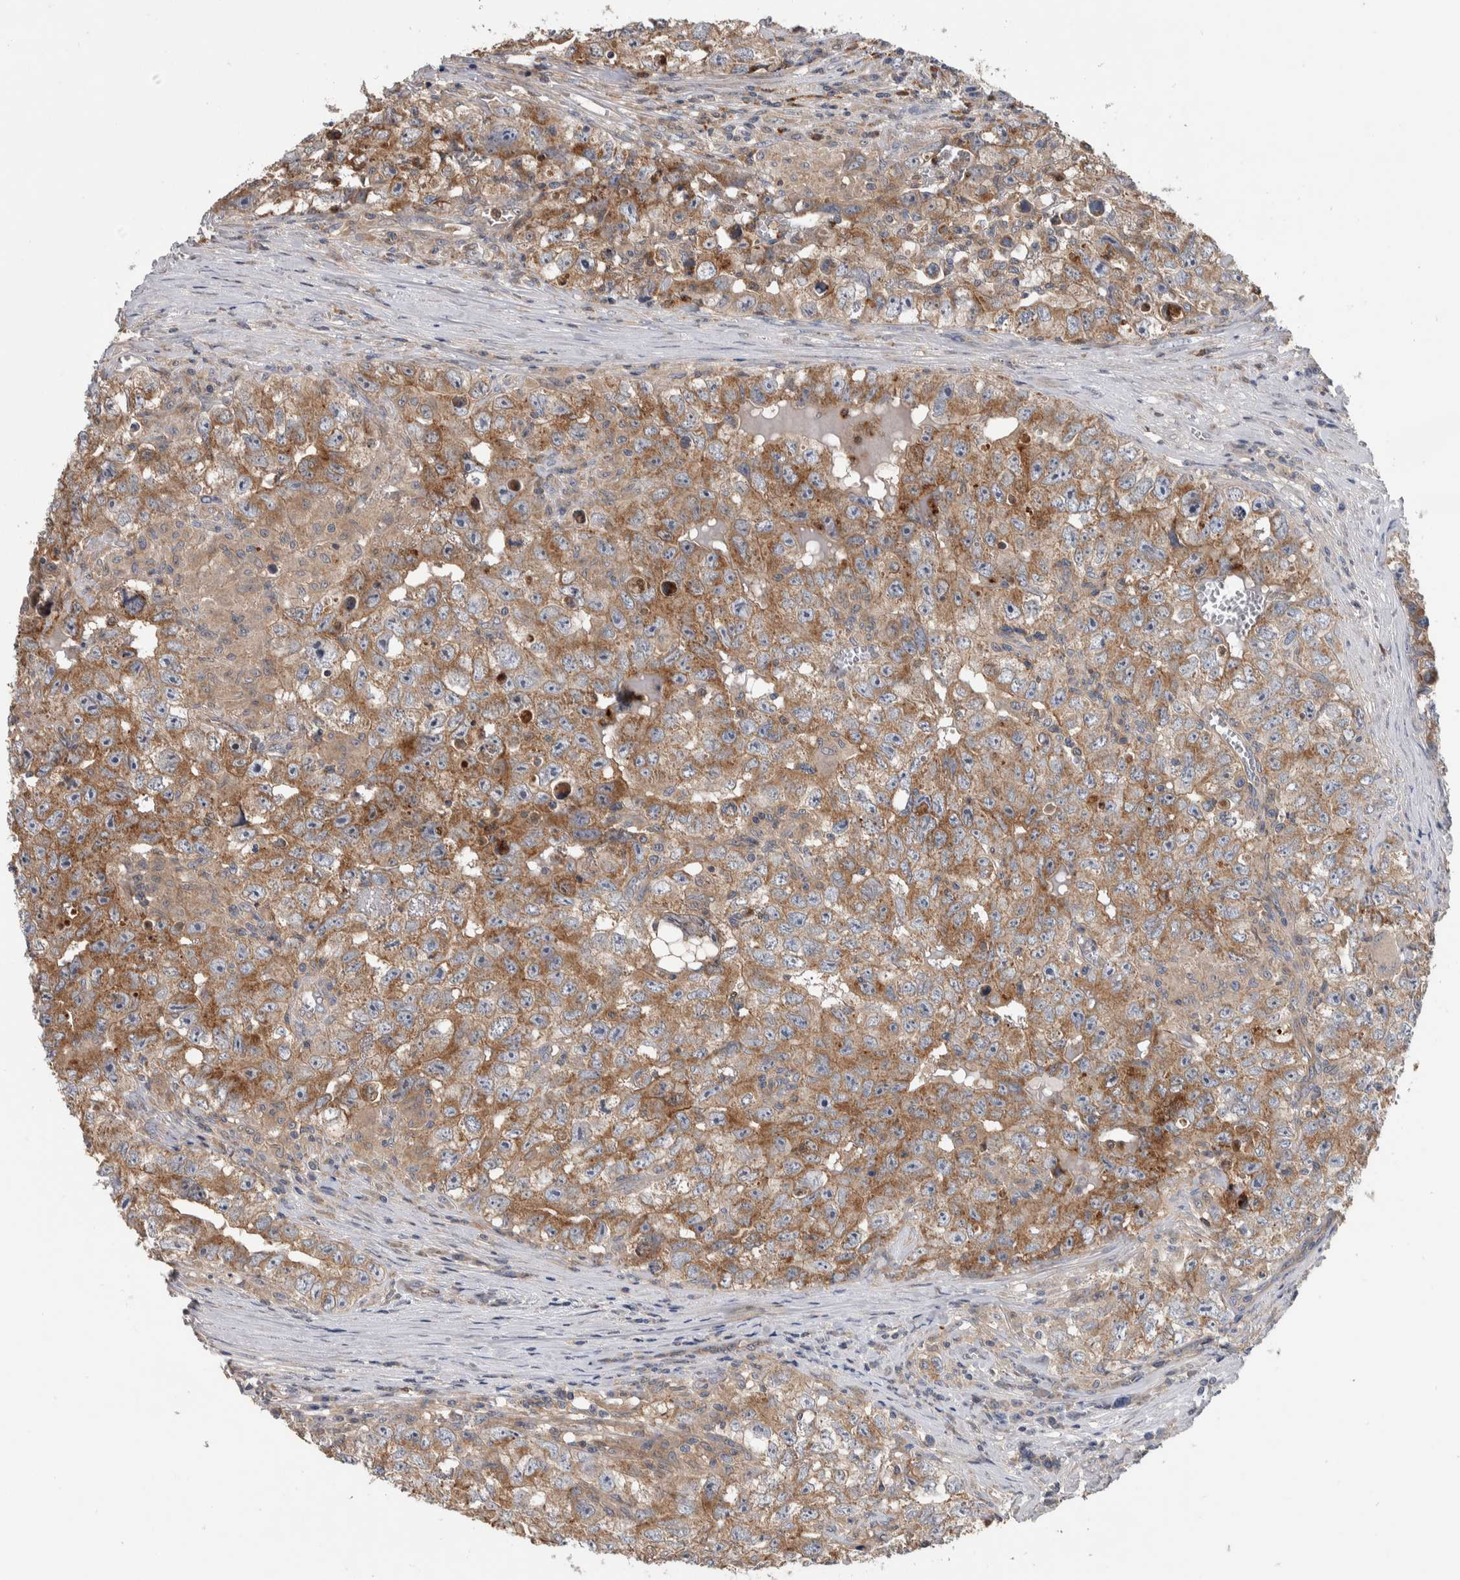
{"staining": {"intensity": "weak", "quantity": "25%-75%", "location": "cytoplasmic/membranous,nuclear"}, "tissue": "testis cancer", "cell_type": "Tumor cells", "image_type": "cancer", "snomed": [{"axis": "morphology", "description": "Seminoma, NOS"}, {"axis": "morphology", "description": "Carcinoma, Embryonal, NOS"}, {"axis": "topography", "description": "Testis"}], "caption": "Protein expression analysis of human testis cancer (seminoma) reveals weak cytoplasmic/membranous and nuclear staining in approximately 25%-75% of tumor cells. (DAB IHC, brown staining for protein, blue staining for nuclei).", "gene": "SDCBP", "patient": {"sex": "male", "age": 43}}